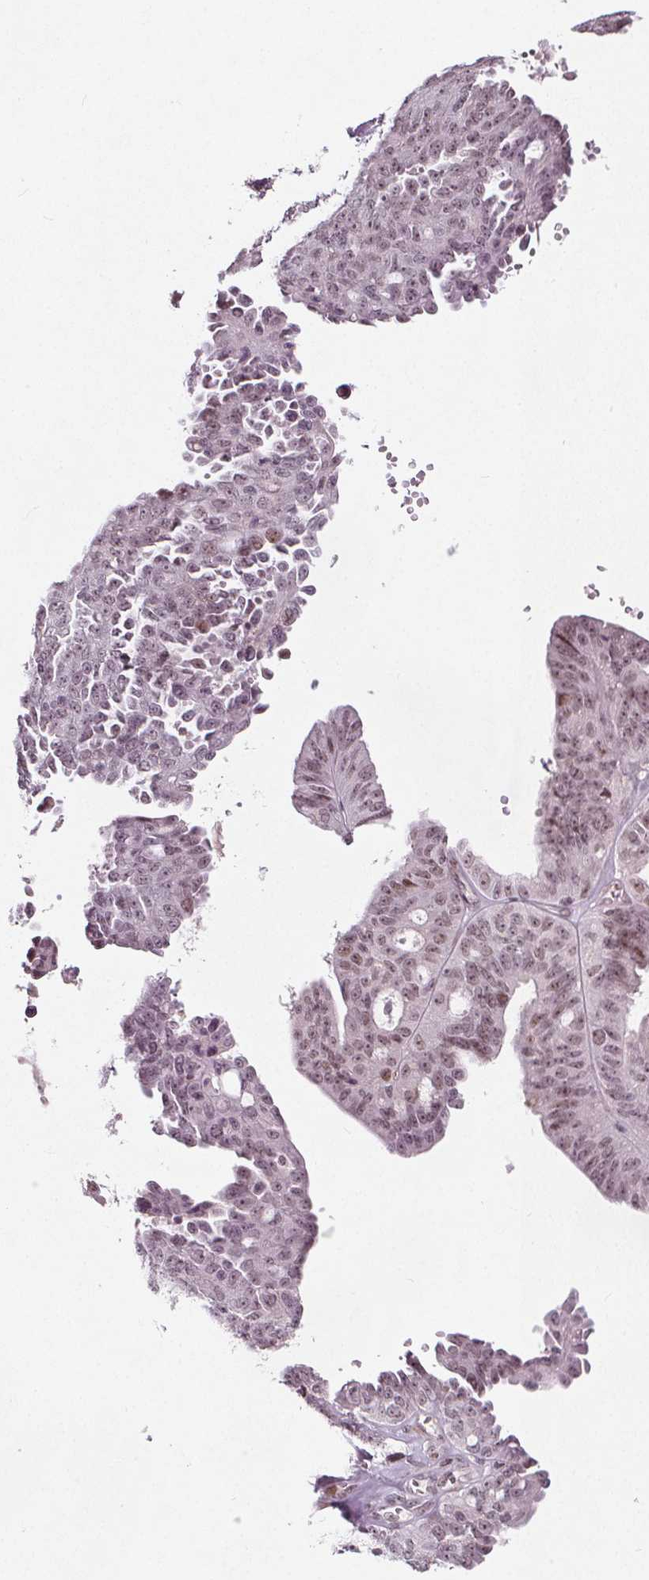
{"staining": {"intensity": "weak", "quantity": "25%-75%", "location": "nuclear"}, "tissue": "ovarian cancer", "cell_type": "Tumor cells", "image_type": "cancer", "snomed": [{"axis": "morphology", "description": "Cystadenocarcinoma, serous, NOS"}, {"axis": "topography", "description": "Ovary"}], "caption": "Tumor cells demonstrate weak nuclear expression in approximately 25%-75% of cells in serous cystadenocarcinoma (ovarian).", "gene": "TAF6L", "patient": {"sex": "female", "age": 71}}